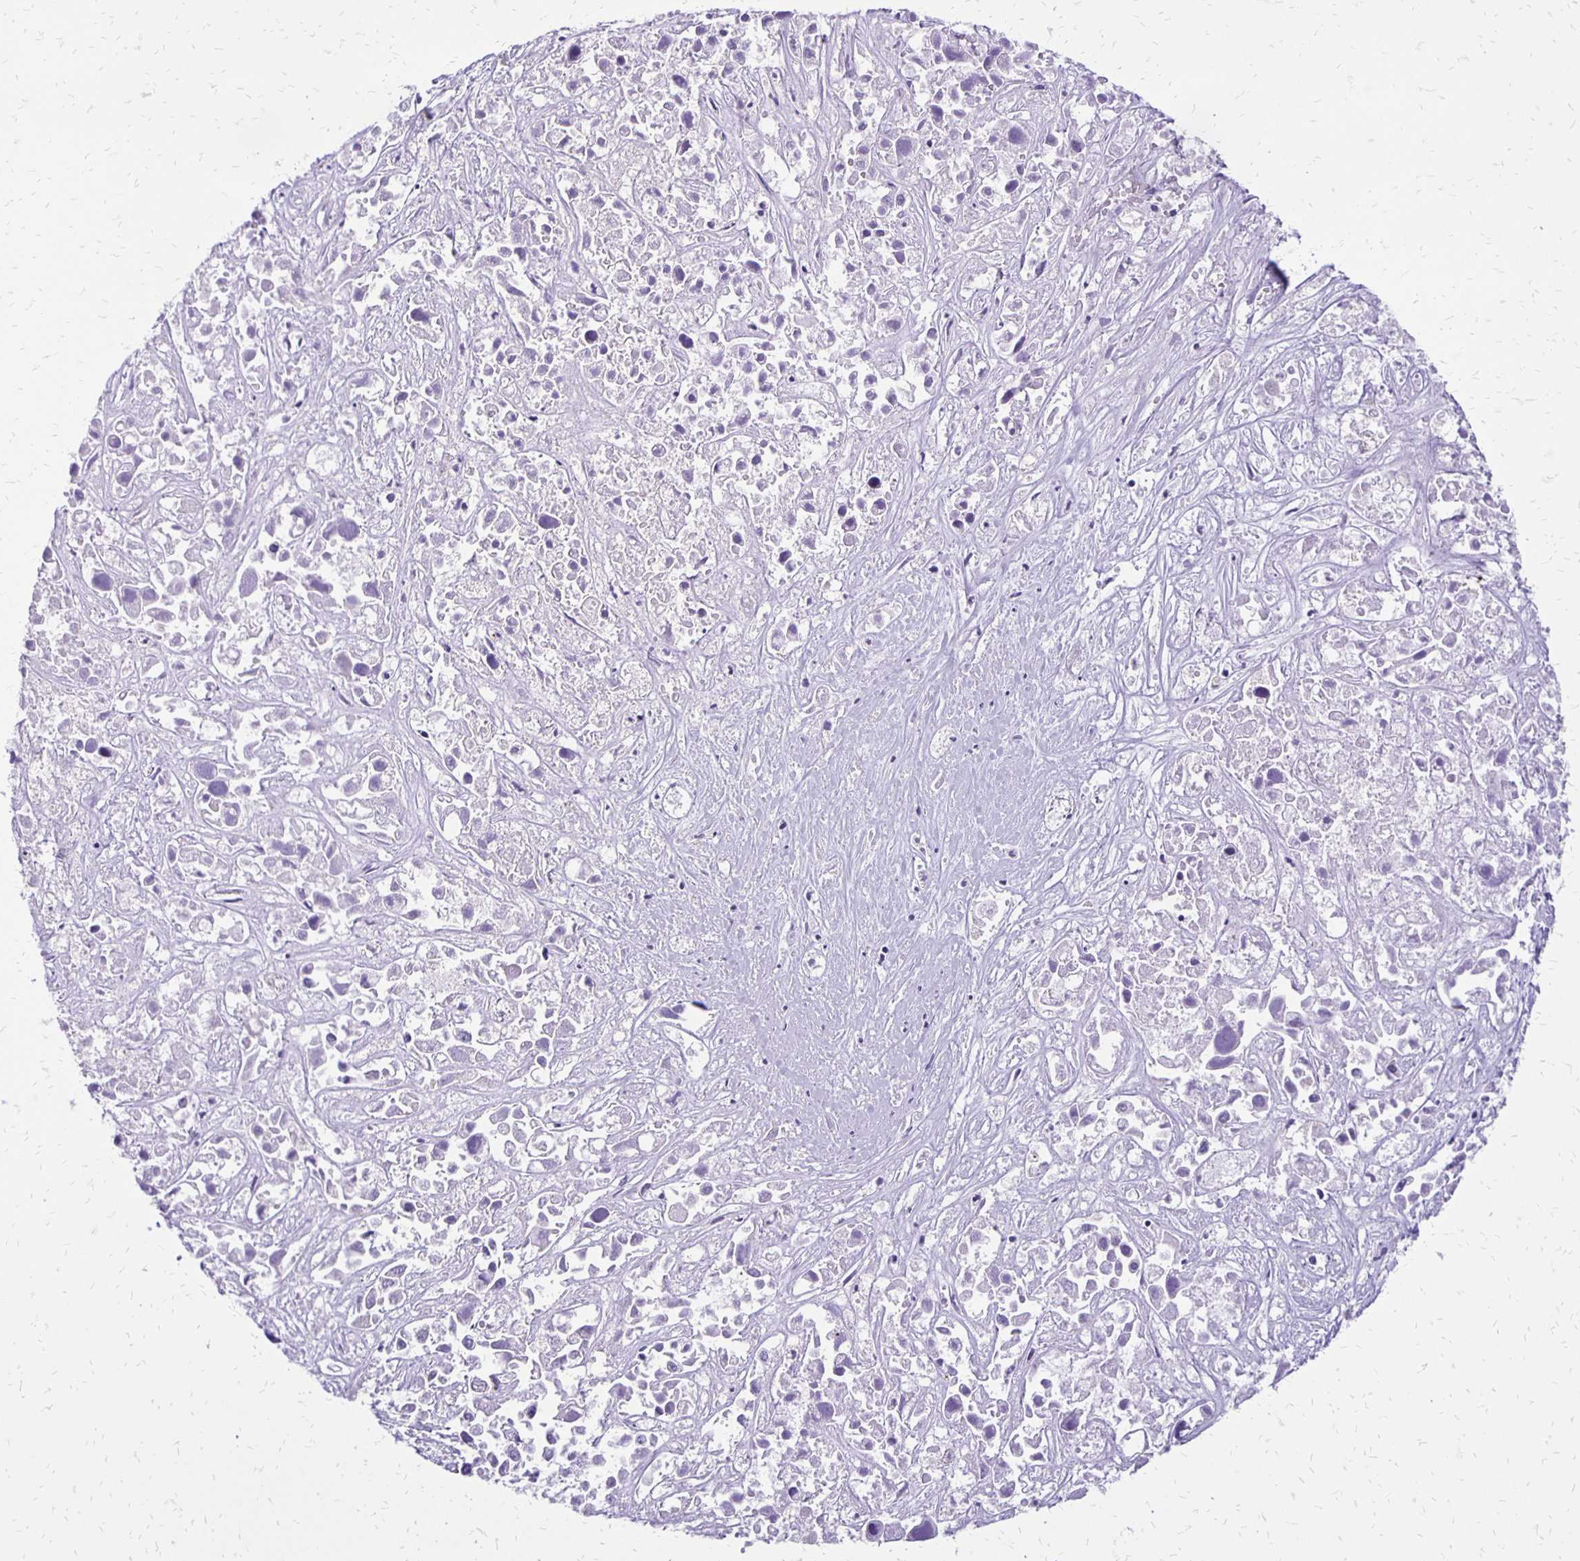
{"staining": {"intensity": "negative", "quantity": "none", "location": "none"}, "tissue": "liver cancer", "cell_type": "Tumor cells", "image_type": "cancer", "snomed": [{"axis": "morphology", "description": "Cholangiocarcinoma"}, {"axis": "topography", "description": "Liver"}], "caption": "IHC image of liver cholangiocarcinoma stained for a protein (brown), which exhibits no staining in tumor cells.", "gene": "ANKRD45", "patient": {"sex": "male", "age": 81}}